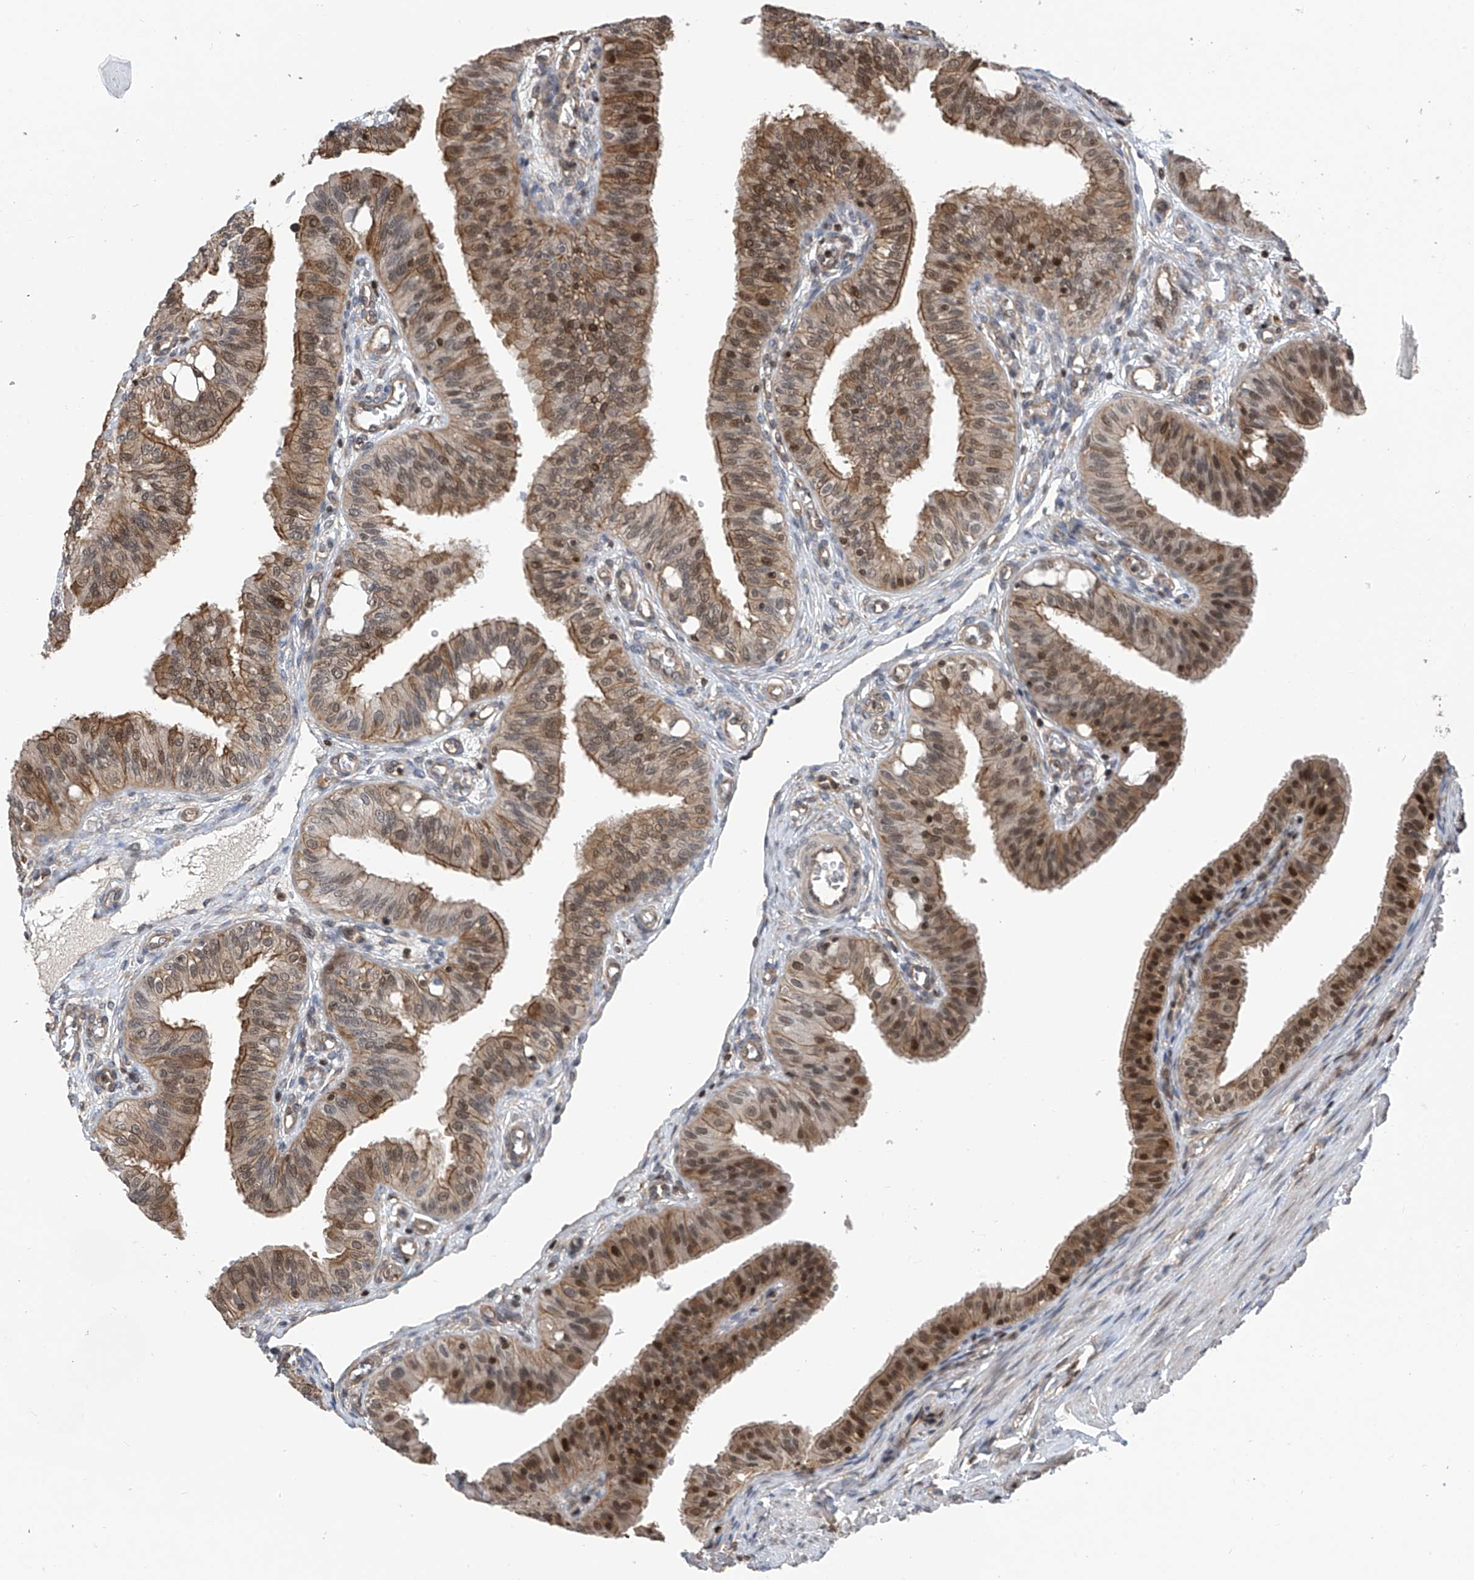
{"staining": {"intensity": "moderate", "quantity": "25%-75%", "location": "cytoplasmic/membranous,nuclear"}, "tissue": "fallopian tube", "cell_type": "Glandular cells", "image_type": "normal", "snomed": [{"axis": "morphology", "description": "Normal tissue, NOS"}, {"axis": "topography", "description": "Fallopian tube"}, {"axis": "topography", "description": "Ovary"}], "caption": "Fallopian tube stained with DAB (3,3'-diaminobenzidine) immunohistochemistry (IHC) demonstrates medium levels of moderate cytoplasmic/membranous,nuclear staining in about 25%-75% of glandular cells. (brown staining indicates protein expression, while blue staining denotes nuclei).", "gene": "DNAJC9", "patient": {"sex": "female", "age": 42}}